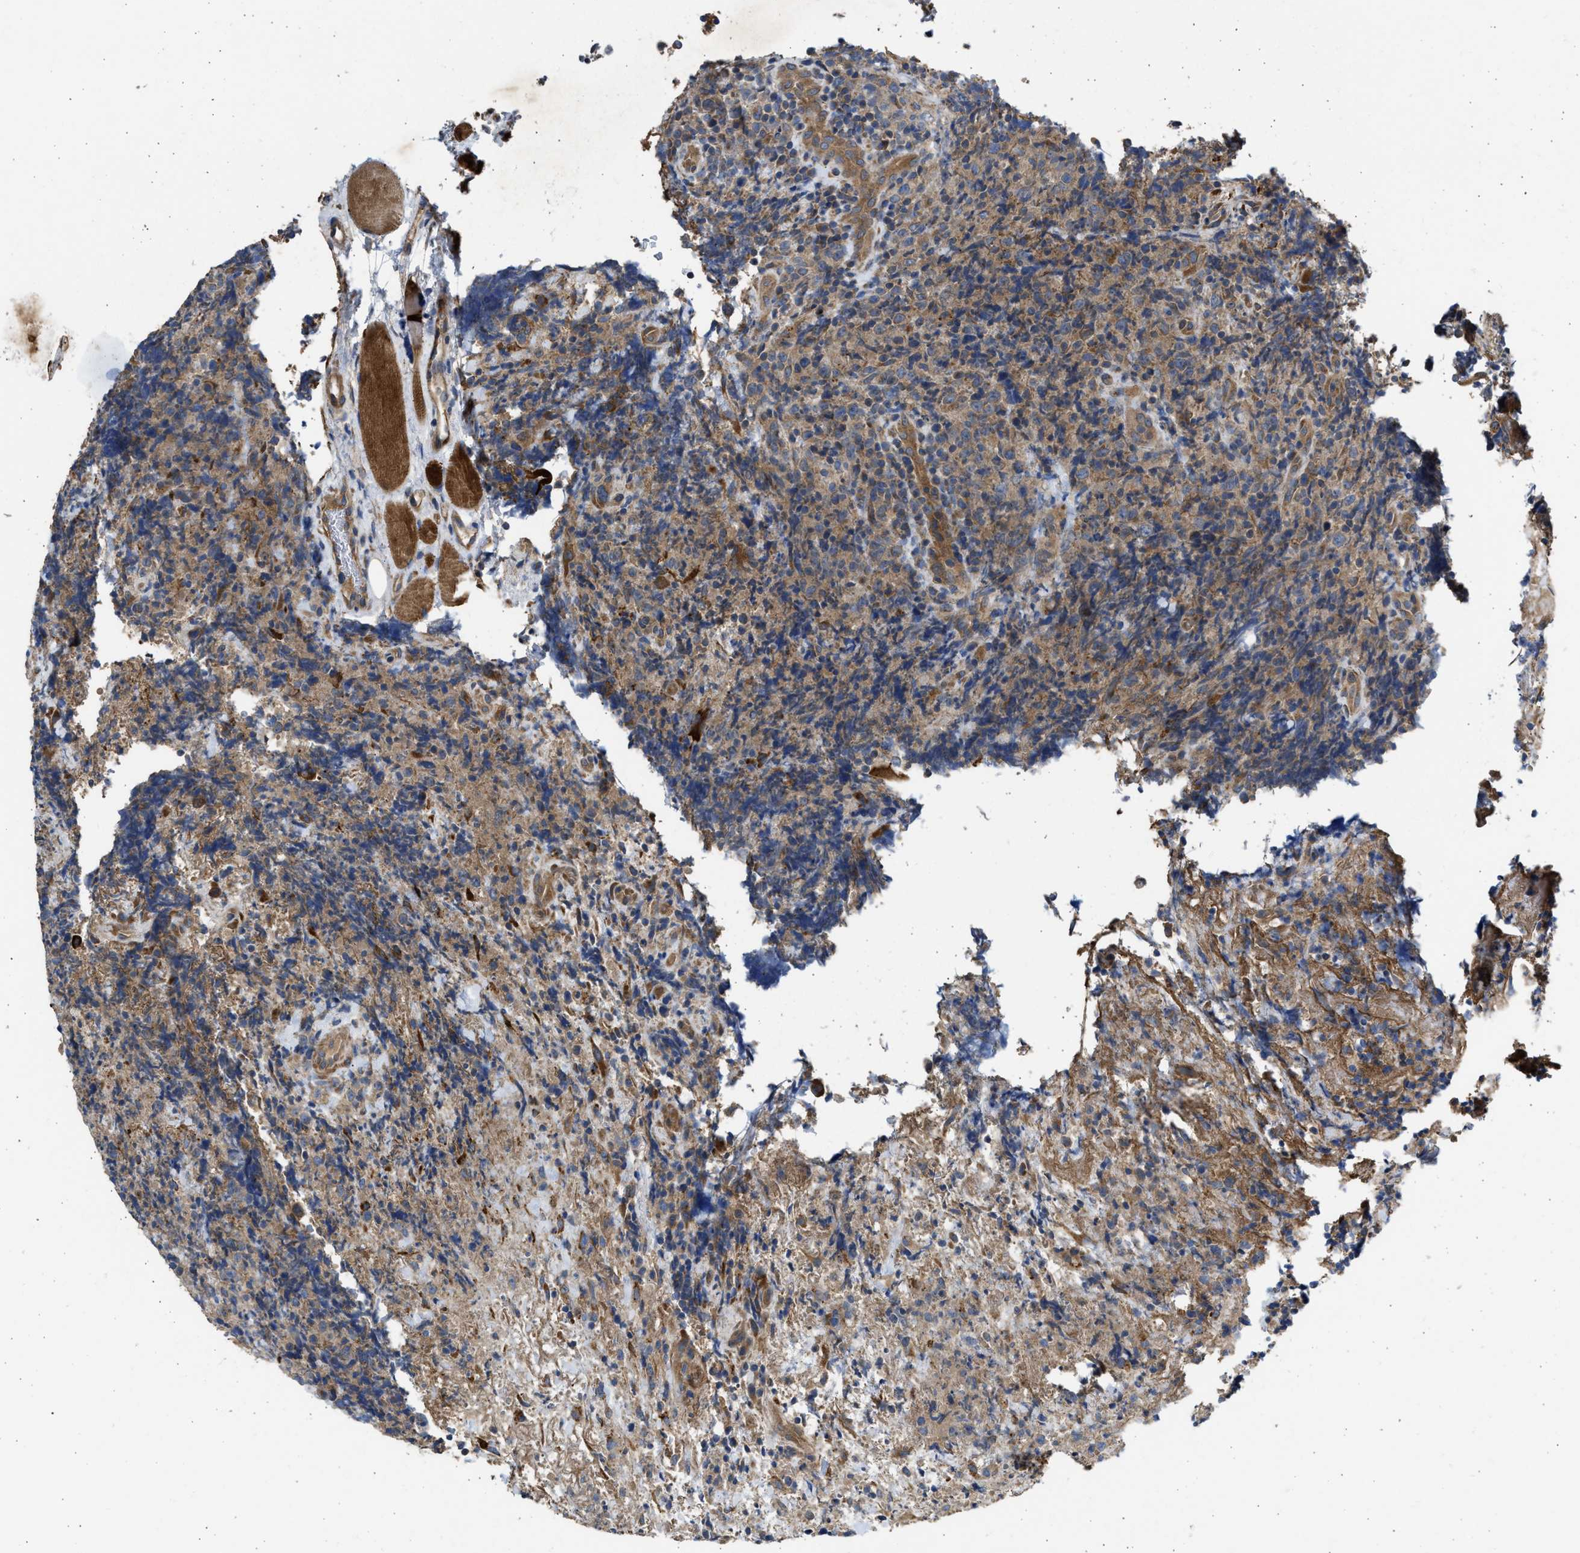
{"staining": {"intensity": "moderate", "quantity": ">75%", "location": "cytoplasmic/membranous"}, "tissue": "lymphoma", "cell_type": "Tumor cells", "image_type": "cancer", "snomed": [{"axis": "morphology", "description": "Malignant lymphoma, non-Hodgkin's type, High grade"}, {"axis": "topography", "description": "Tonsil"}], "caption": "Malignant lymphoma, non-Hodgkin's type (high-grade) was stained to show a protein in brown. There is medium levels of moderate cytoplasmic/membranous expression in approximately >75% of tumor cells.", "gene": "CSRNP2", "patient": {"sex": "female", "age": 36}}